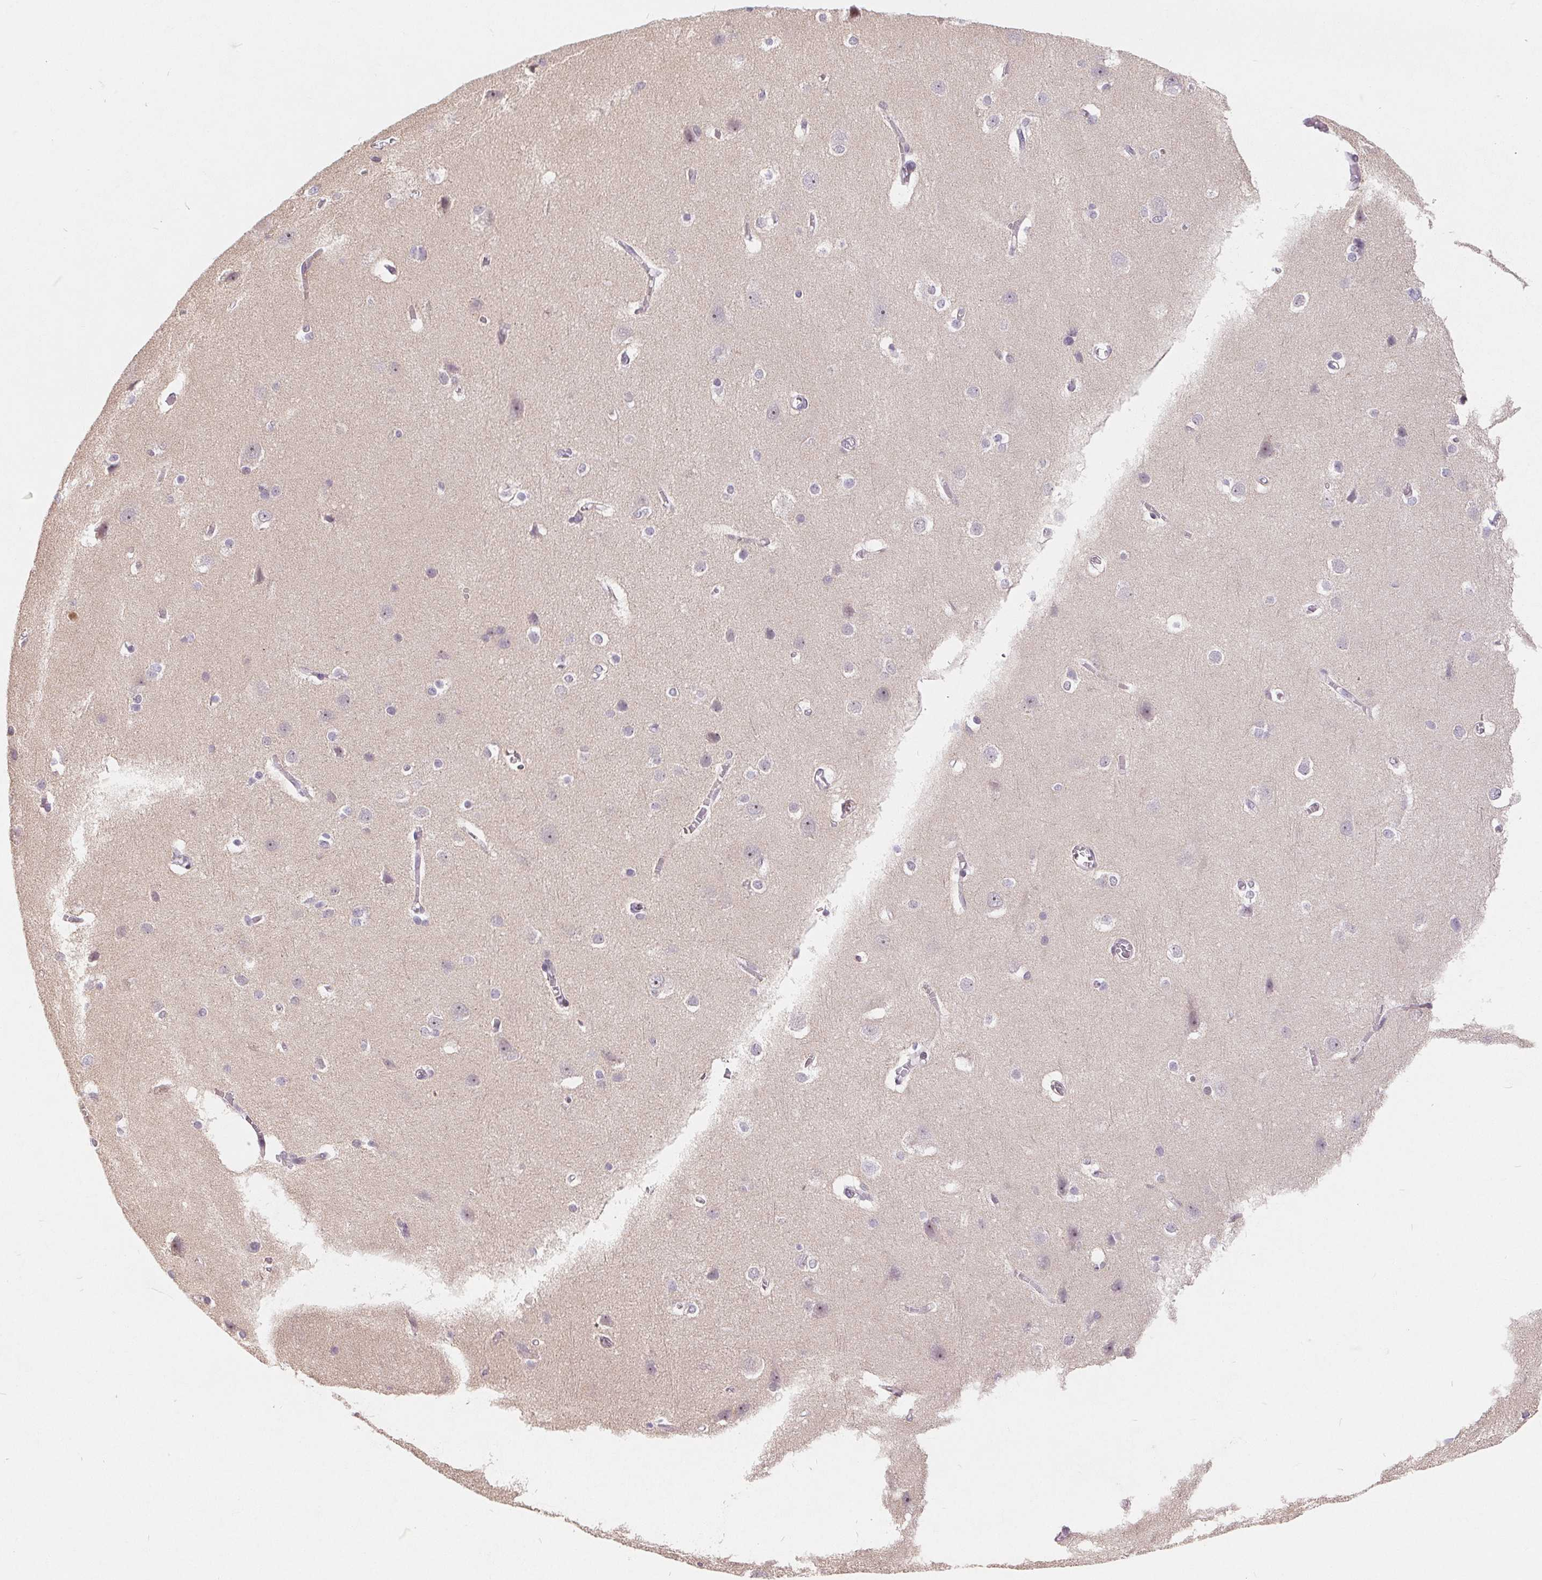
{"staining": {"intensity": "negative", "quantity": "none", "location": "none"}, "tissue": "cerebral cortex", "cell_type": "Endothelial cells", "image_type": "normal", "snomed": [{"axis": "morphology", "description": "Normal tissue, NOS"}, {"axis": "topography", "description": "Cerebral cortex"}], "caption": "The image reveals no staining of endothelial cells in normal cerebral cortex. (Immunohistochemistry (ihc), brightfield microscopy, high magnification).", "gene": "NRG2", "patient": {"sex": "male", "age": 37}}